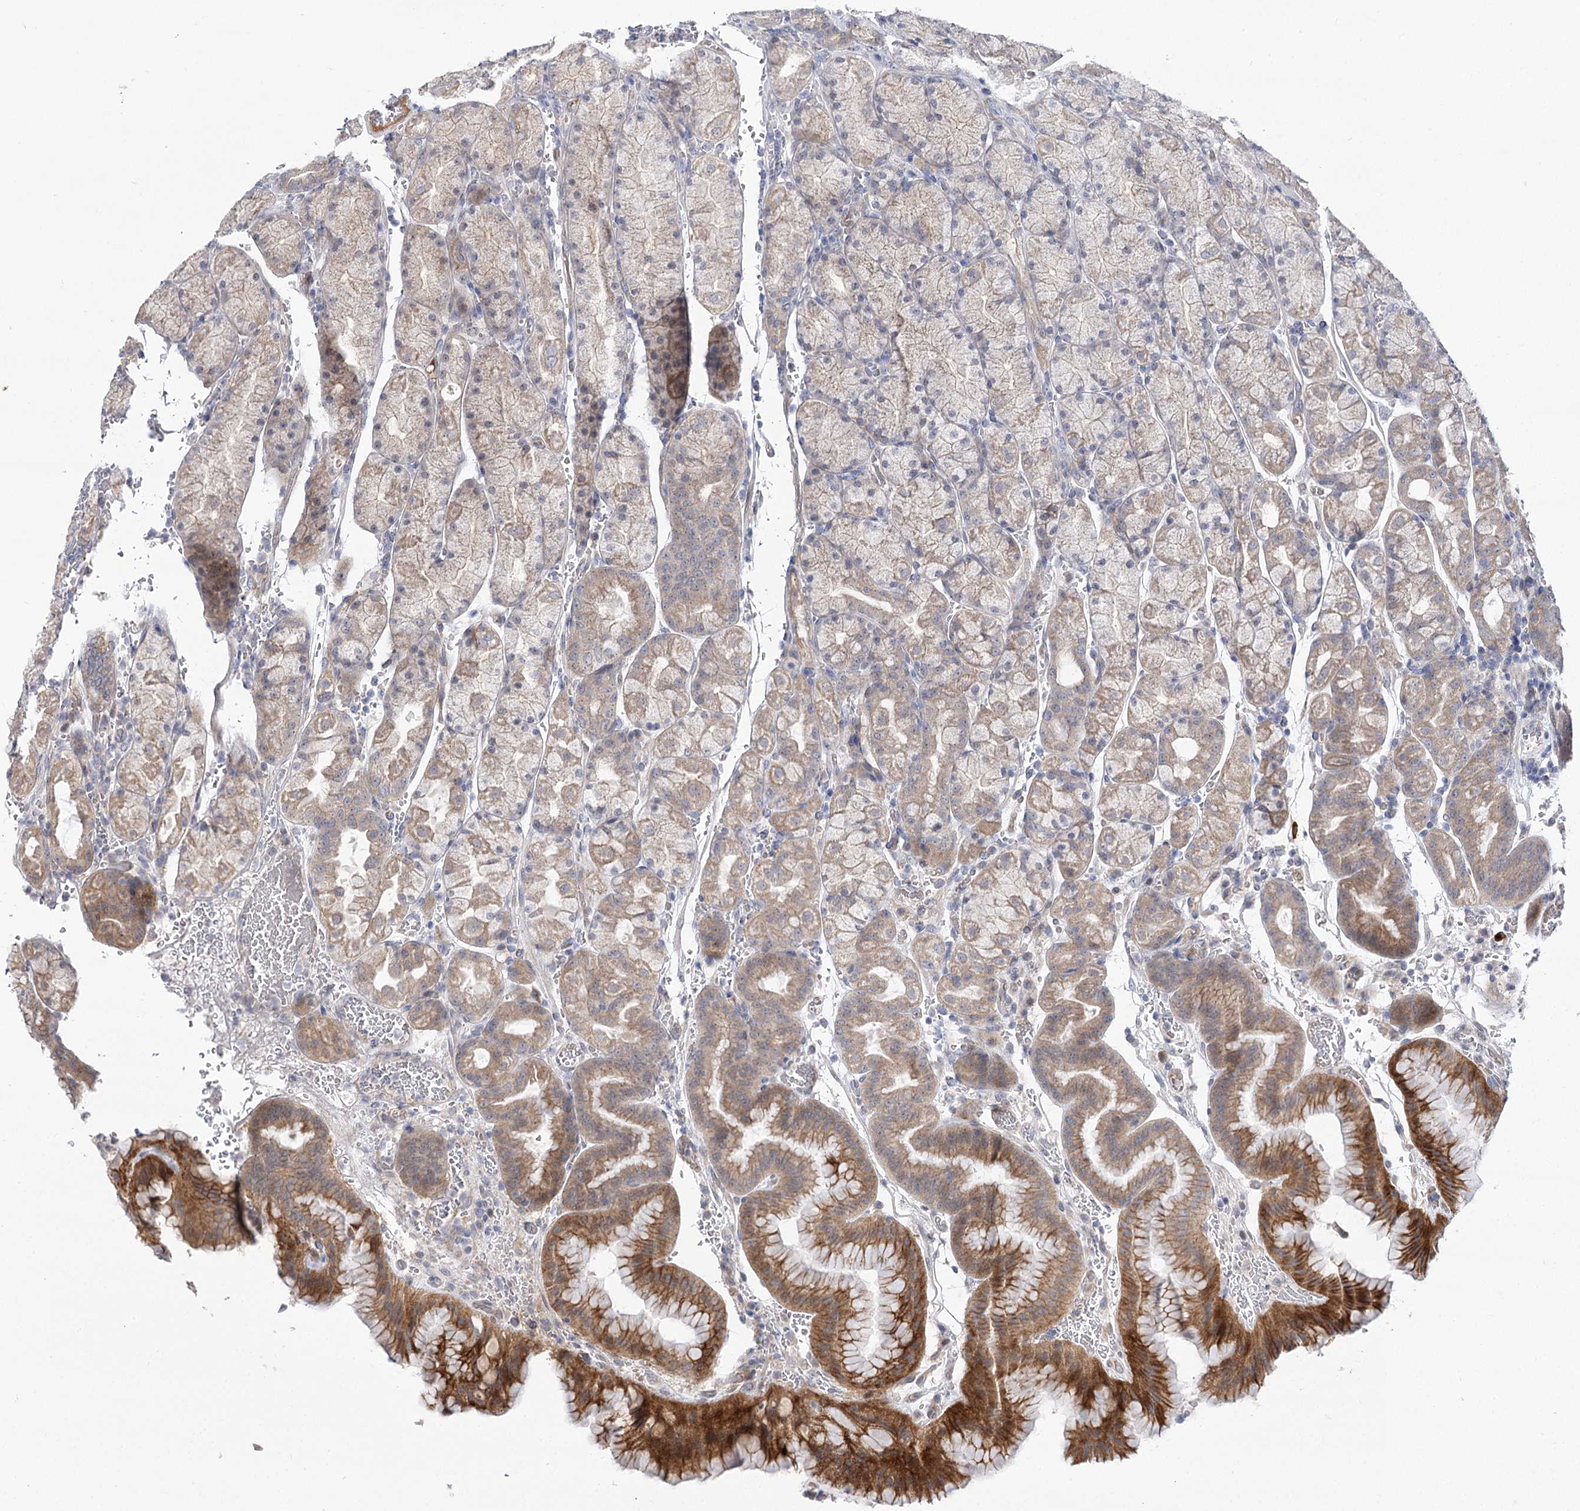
{"staining": {"intensity": "moderate", "quantity": "25%-75%", "location": "cytoplasmic/membranous"}, "tissue": "stomach", "cell_type": "Glandular cells", "image_type": "normal", "snomed": [{"axis": "morphology", "description": "Normal tissue, NOS"}, {"axis": "morphology", "description": "Carcinoid, malignant, NOS"}, {"axis": "topography", "description": "Stomach, upper"}], "caption": "Stomach stained with a protein marker exhibits moderate staining in glandular cells.", "gene": "ARHGAP32", "patient": {"sex": "male", "age": 39}}